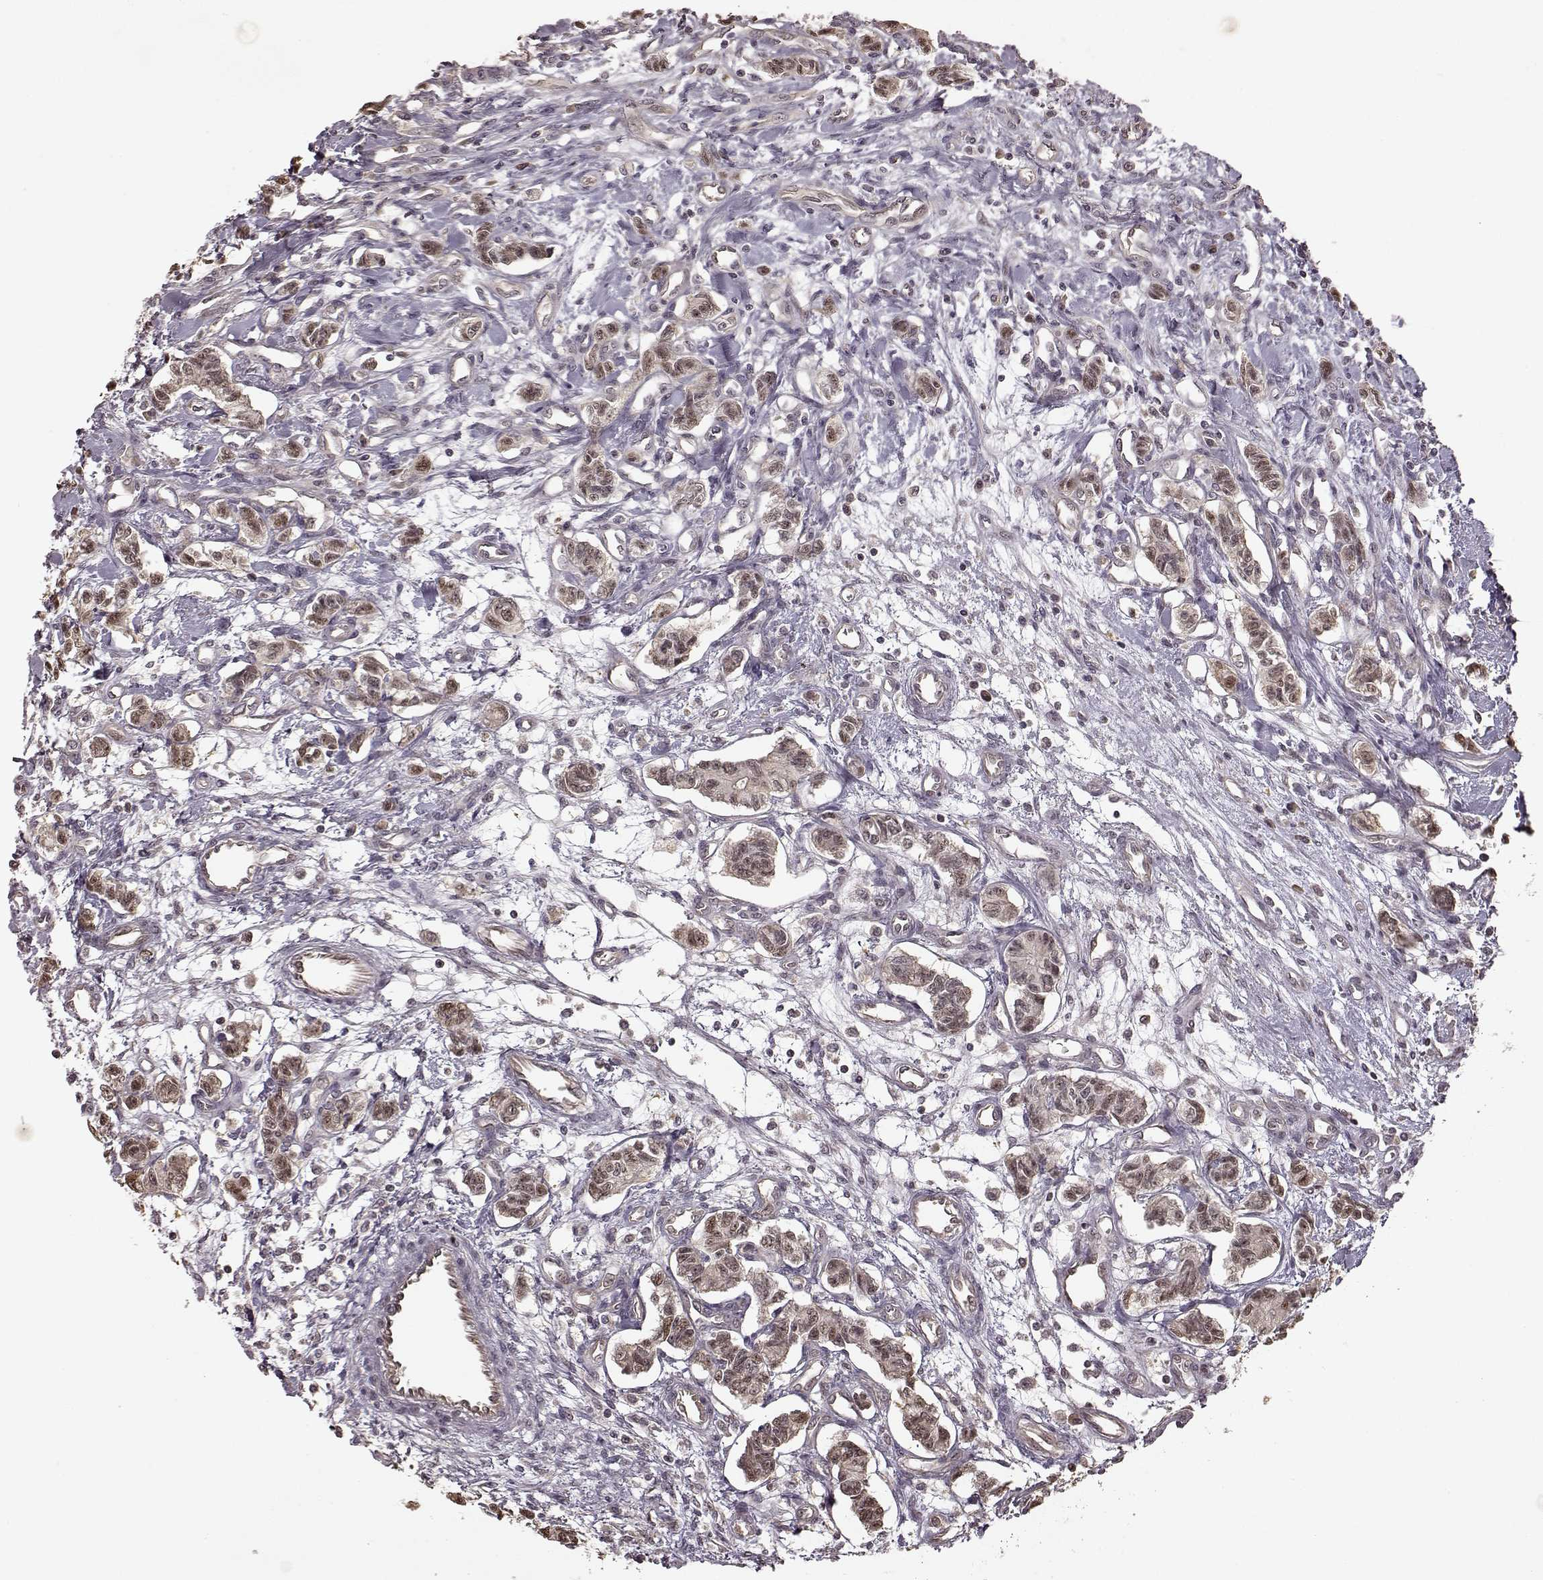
{"staining": {"intensity": "weak", "quantity": "<25%", "location": "cytoplasmic/membranous"}, "tissue": "carcinoid", "cell_type": "Tumor cells", "image_type": "cancer", "snomed": [{"axis": "morphology", "description": "Carcinoid, malignant, NOS"}, {"axis": "topography", "description": "Kidney"}], "caption": "High magnification brightfield microscopy of malignant carcinoid stained with DAB (3,3'-diaminobenzidine) (brown) and counterstained with hematoxylin (blue): tumor cells show no significant positivity. (DAB immunohistochemistry (IHC) visualized using brightfield microscopy, high magnification).", "gene": "CRB1", "patient": {"sex": "female", "age": 41}}